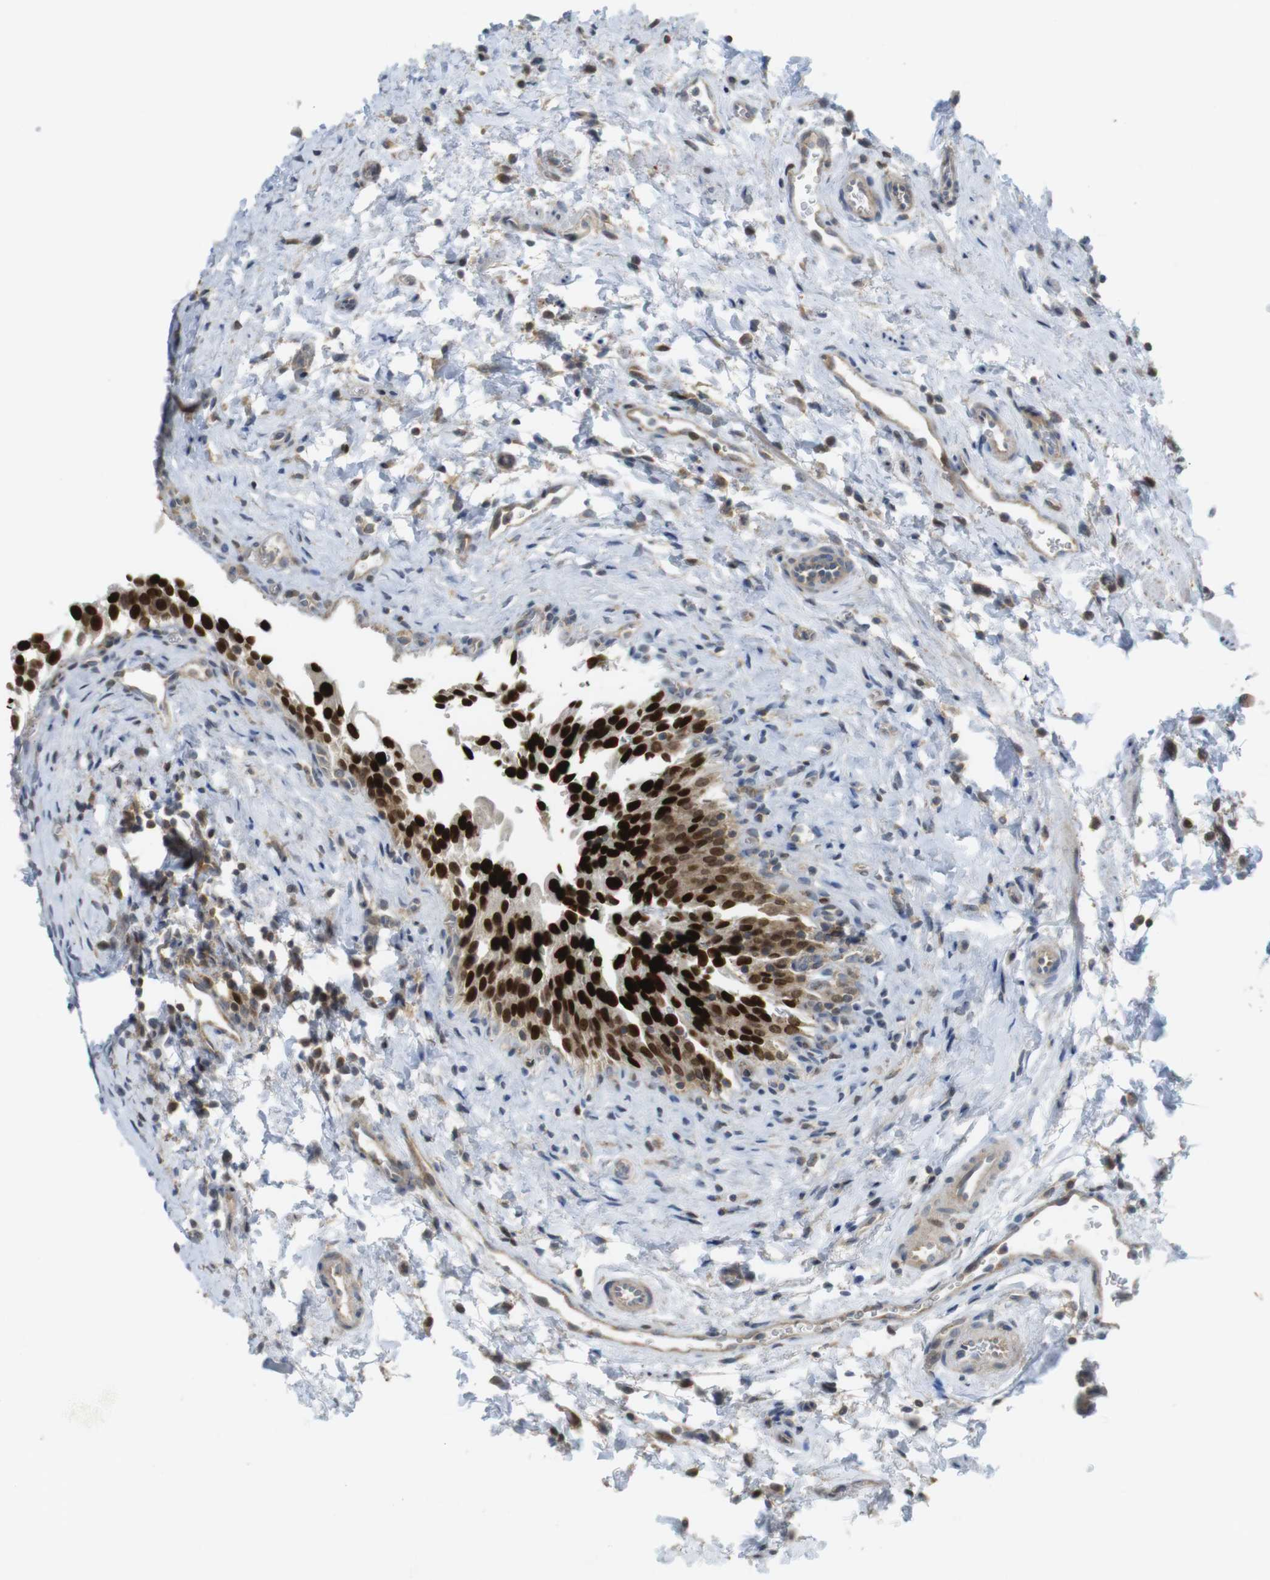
{"staining": {"intensity": "strong", "quantity": ">75%", "location": "nuclear"}, "tissue": "urinary bladder", "cell_type": "Urothelial cells", "image_type": "normal", "snomed": [{"axis": "morphology", "description": "Normal tissue, NOS"}, {"axis": "topography", "description": "Urinary bladder"}], "caption": "Benign urinary bladder shows strong nuclear positivity in approximately >75% of urothelial cells, visualized by immunohistochemistry. The staining was performed using DAB, with brown indicating positive protein expression. Nuclei are stained blue with hematoxylin.", "gene": "RCC1", "patient": {"sex": "male", "age": 51}}